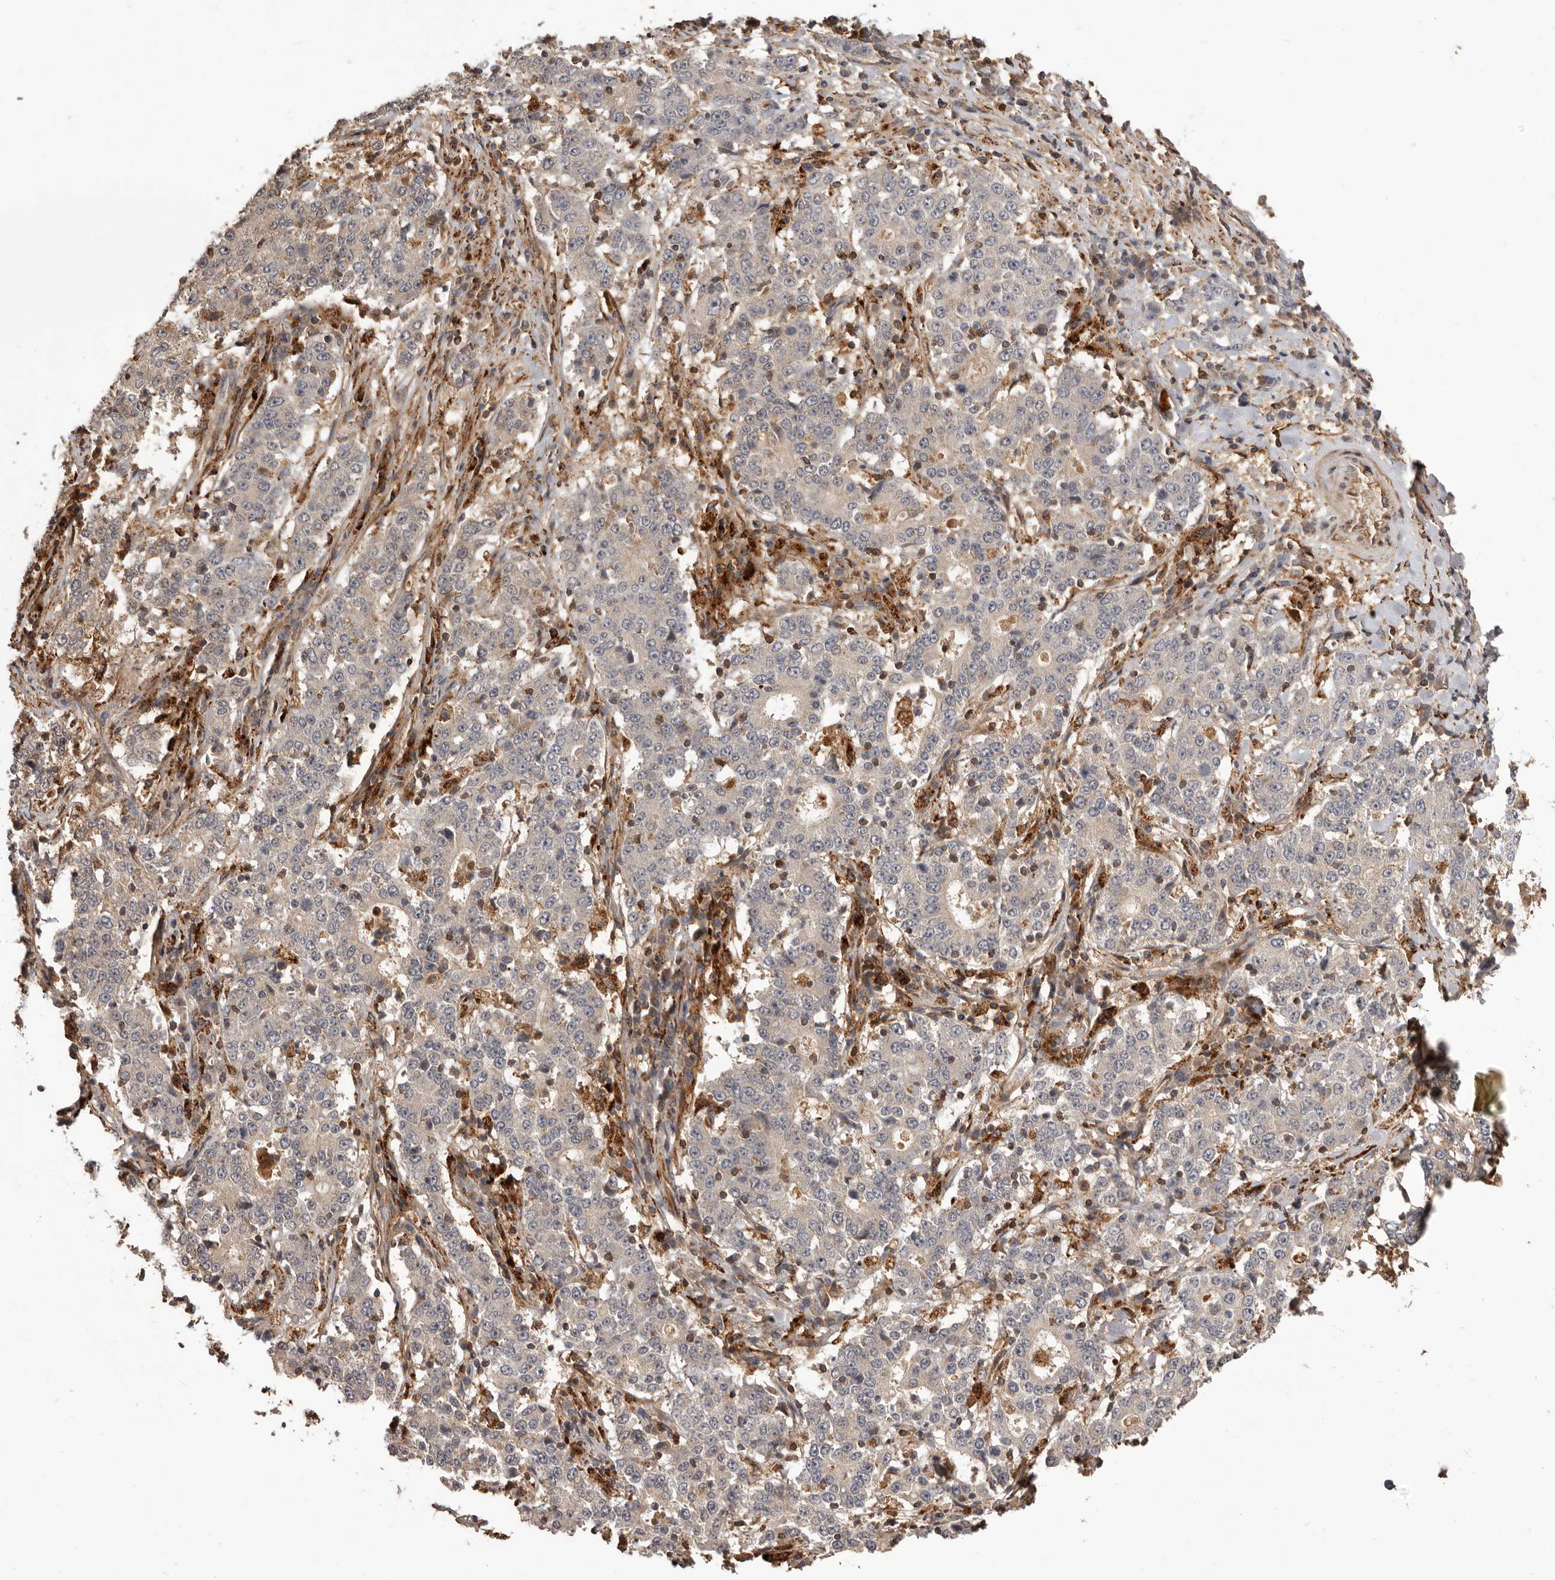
{"staining": {"intensity": "negative", "quantity": "none", "location": "none"}, "tissue": "stomach cancer", "cell_type": "Tumor cells", "image_type": "cancer", "snomed": [{"axis": "morphology", "description": "Adenocarcinoma, NOS"}, {"axis": "topography", "description": "Stomach"}], "caption": "Tumor cells show no significant protein staining in stomach cancer (adenocarcinoma).", "gene": "GLIPR2", "patient": {"sex": "male", "age": 59}}